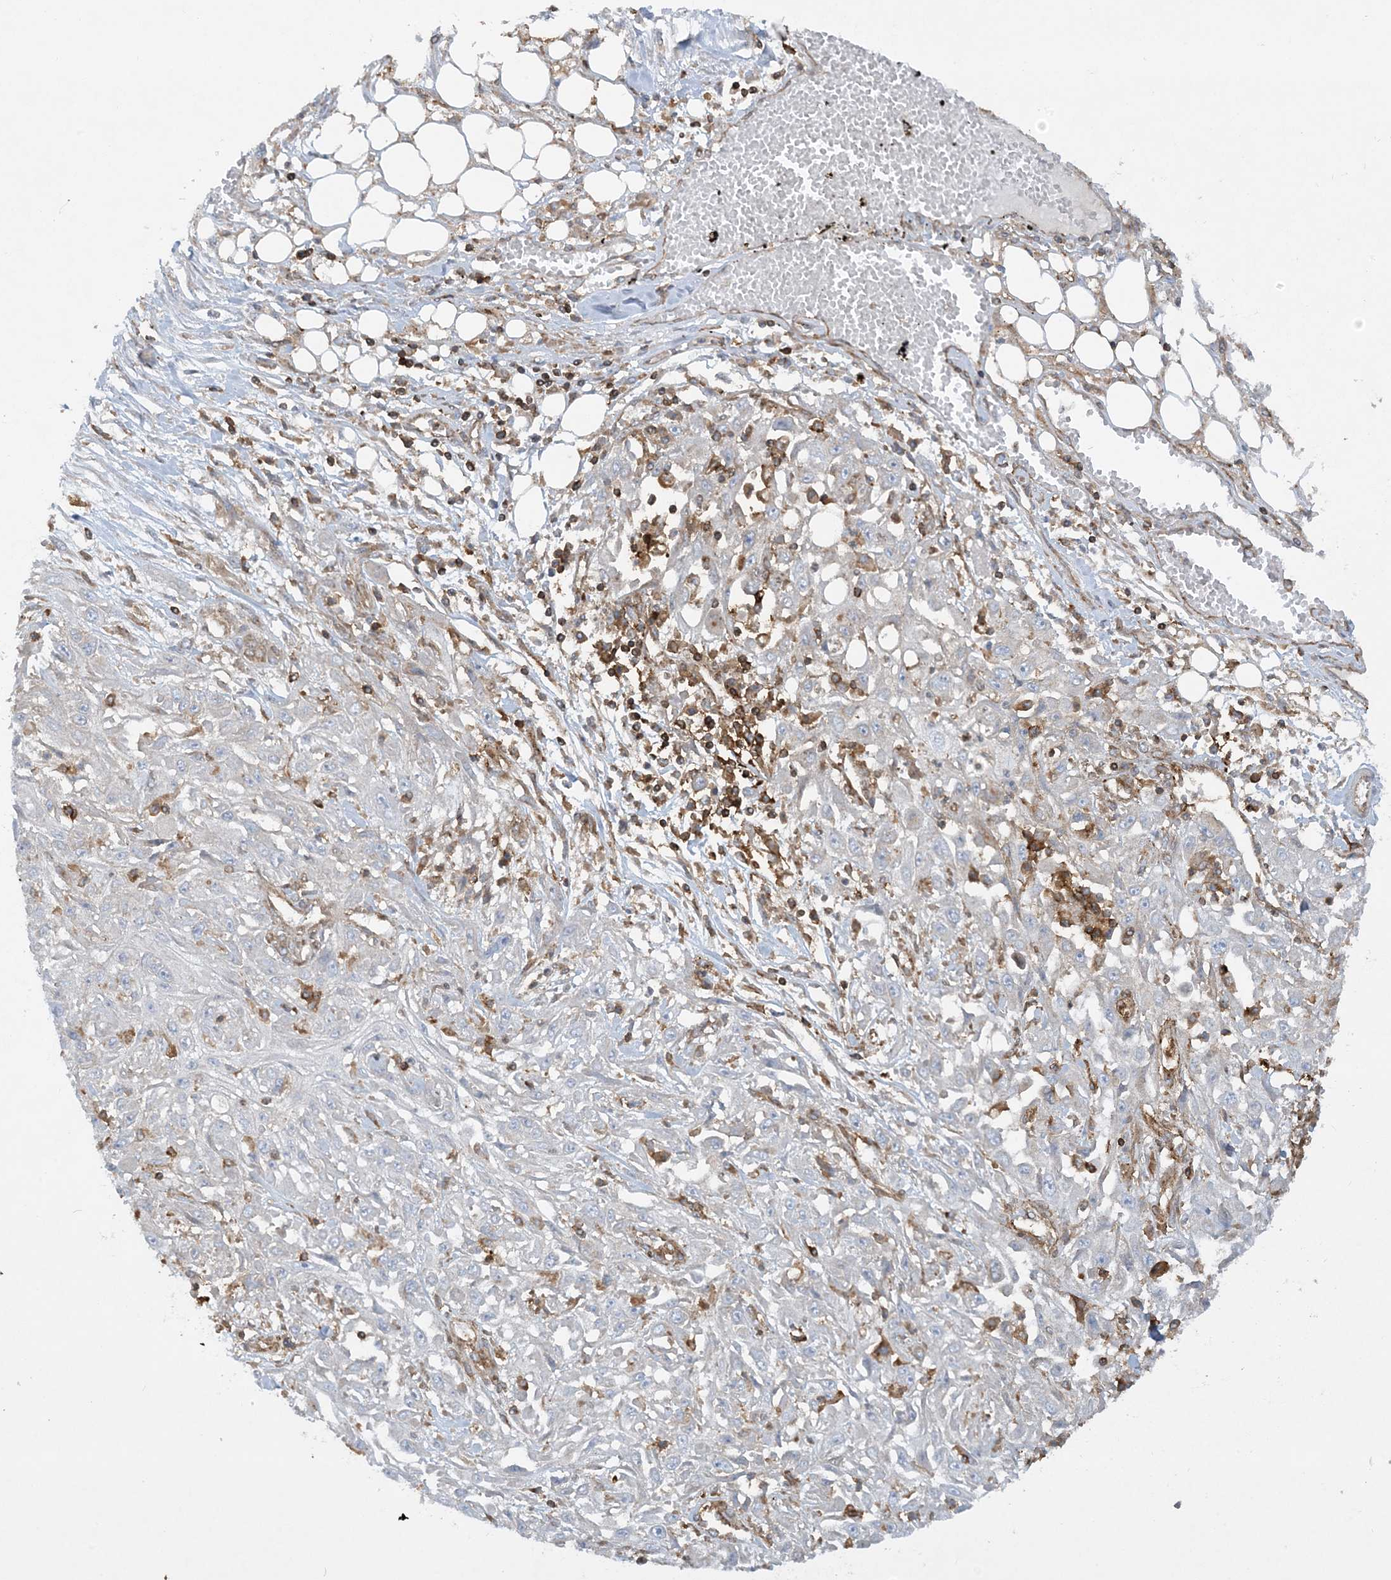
{"staining": {"intensity": "negative", "quantity": "none", "location": "none"}, "tissue": "skin cancer", "cell_type": "Tumor cells", "image_type": "cancer", "snomed": [{"axis": "morphology", "description": "Squamous cell carcinoma, NOS"}, {"axis": "morphology", "description": "Squamous cell carcinoma, metastatic, NOS"}, {"axis": "topography", "description": "Skin"}, {"axis": "topography", "description": "Lymph node"}], "caption": "This is an immunohistochemistry (IHC) photomicrograph of human squamous cell carcinoma (skin). There is no staining in tumor cells.", "gene": "HLA-E", "patient": {"sex": "male", "age": 75}}